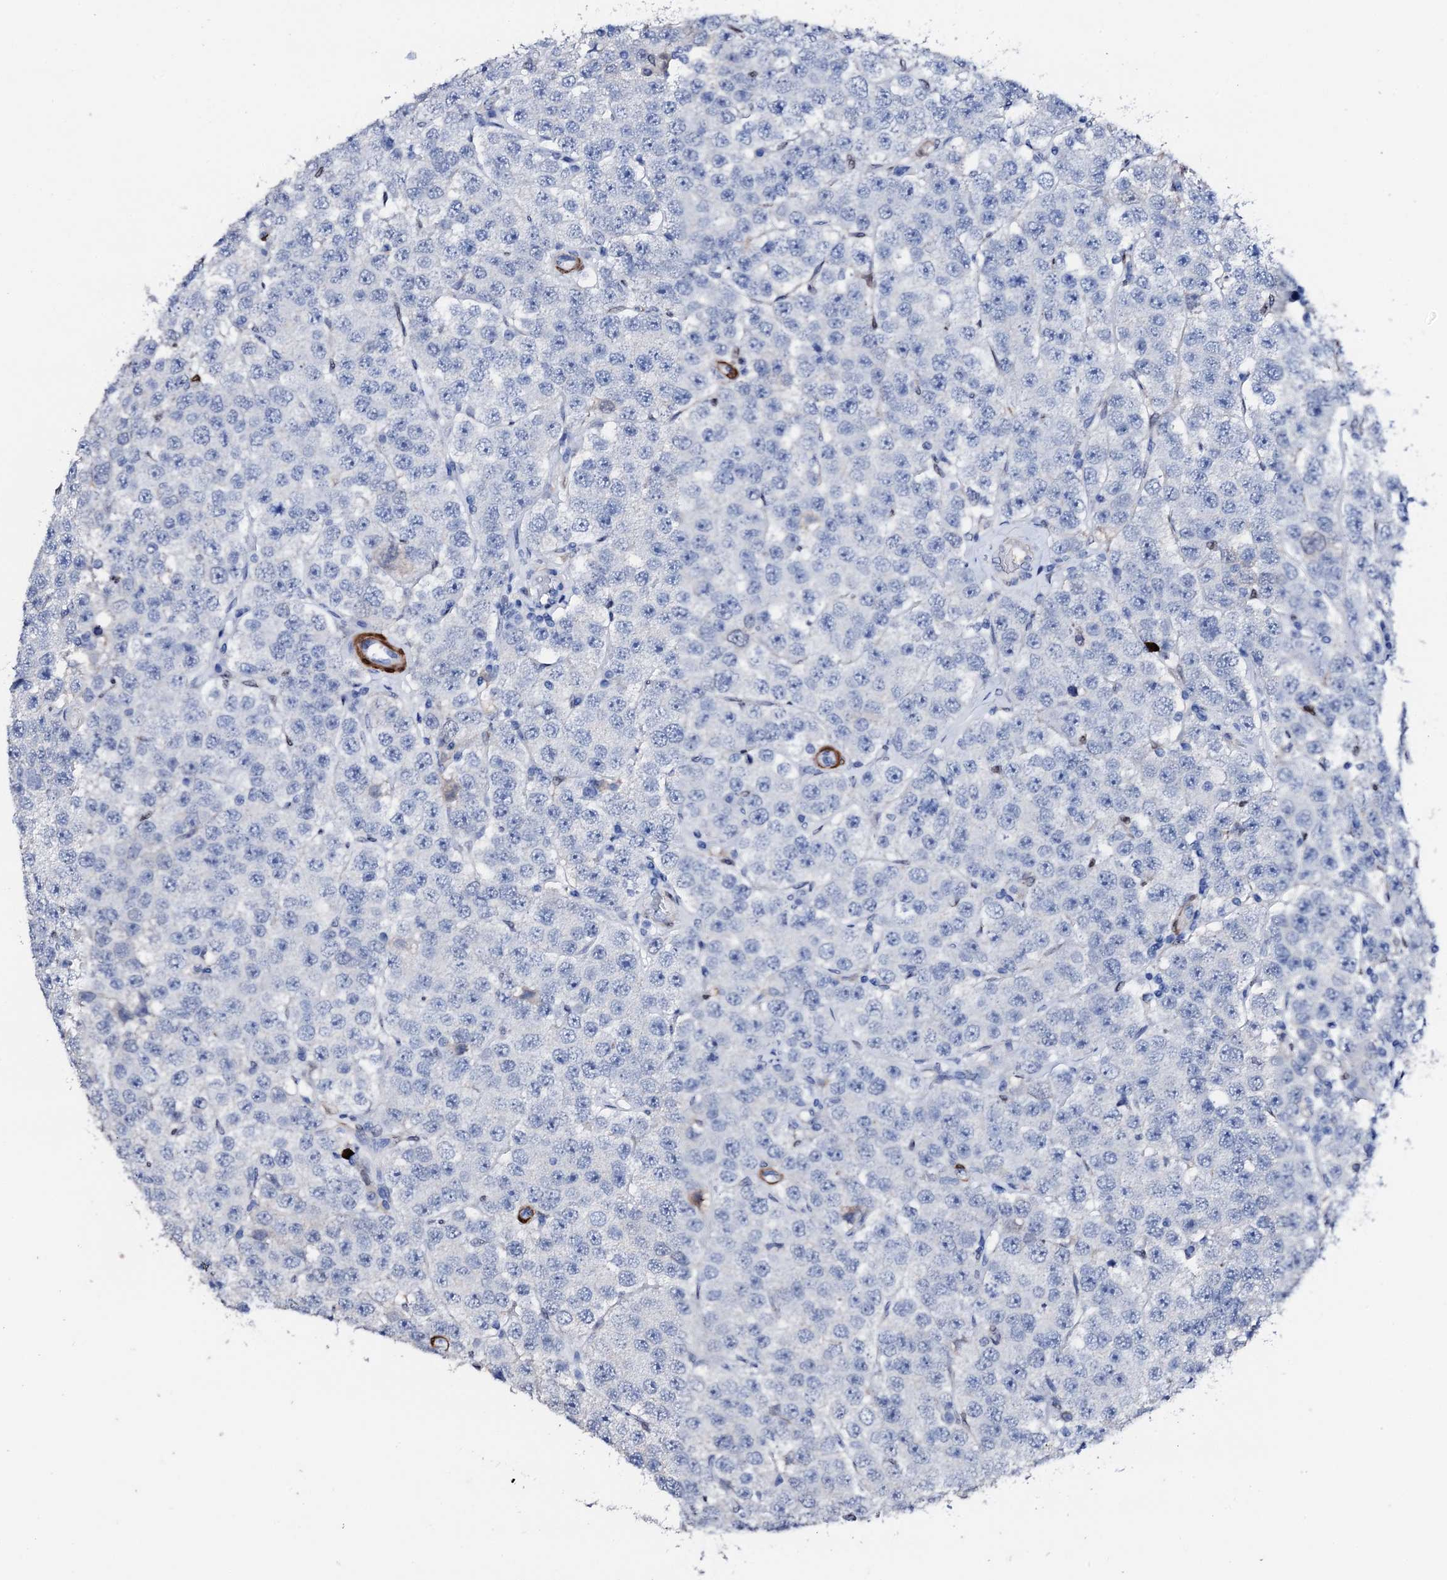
{"staining": {"intensity": "negative", "quantity": "none", "location": "none"}, "tissue": "testis cancer", "cell_type": "Tumor cells", "image_type": "cancer", "snomed": [{"axis": "morphology", "description": "Seminoma, NOS"}, {"axis": "topography", "description": "Testis"}], "caption": "A photomicrograph of testis cancer stained for a protein exhibits no brown staining in tumor cells. (DAB immunohistochemistry, high magnification).", "gene": "NRIP2", "patient": {"sex": "male", "age": 28}}